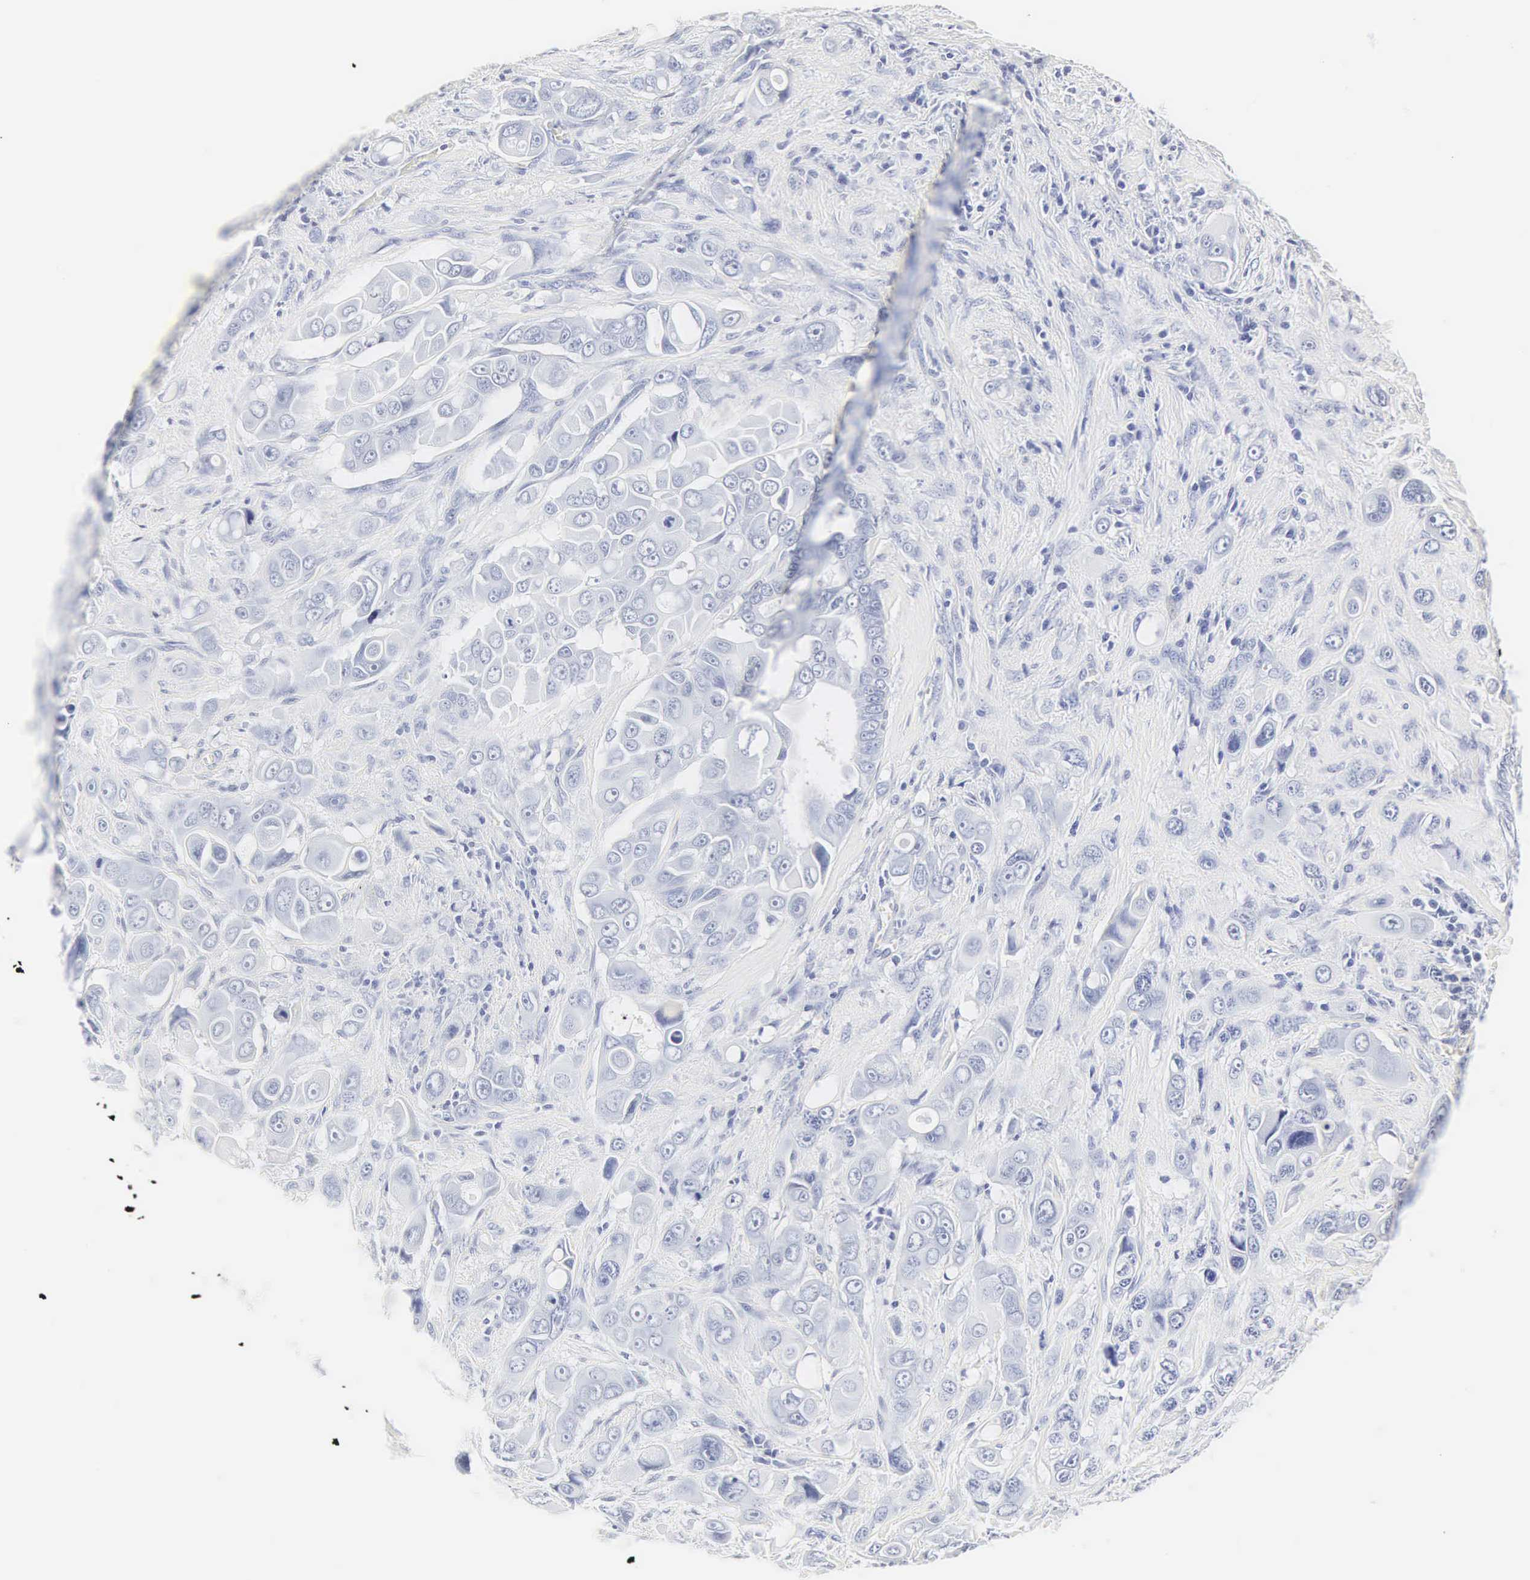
{"staining": {"intensity": "negative", "quantity": "none", "location": "none"}, "tissue": "liver cancer", "cell_type": "Tumor cells", "image_type": "cancer", "snomed": [{"axis": "morphology", "description": "Cholangiocarcinoma"}, {"axis": "topography", "description": "Liver"}], "caption": "This photomicrograph is of liver cholangiocarcinoma stained with immunohistochemistry to label a protein in brown with the nuclei are counter-stained blue. There is no positivity in tumor cells.", "gene": "INS", "patient": {"sex": "female", "age": 79}}